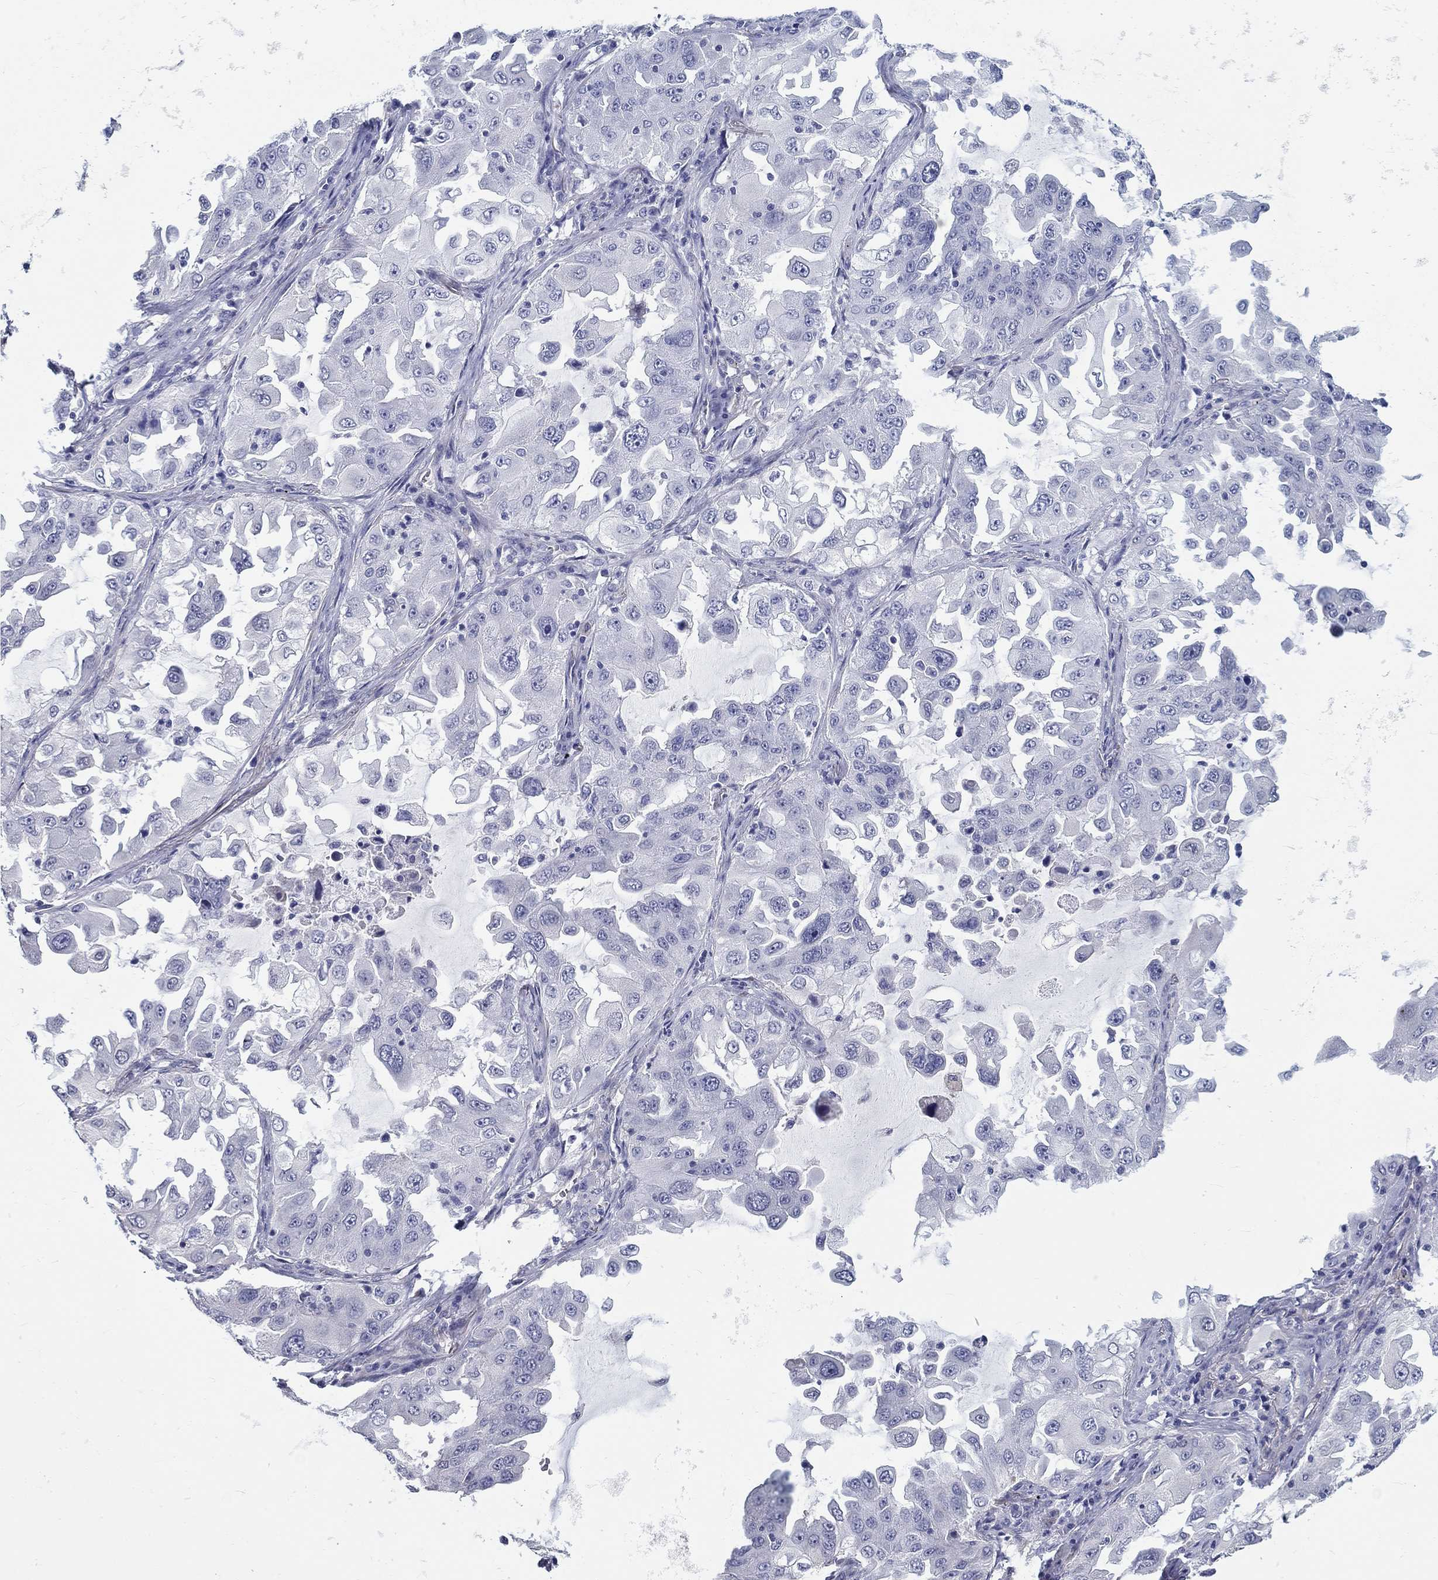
{"staining": {"intensity": "negative", "quantity": "none", "location": "none"}, "tissue": "lung cancer", "cell_type": "Tumor cells", "image_type": "cancer", "snomed": [{"axis": "morphology", "description": "Adenocarcinoma, NOS"}, {"axis": "topography", "description": "Lung"}], "caption": "Immunohistochemistry image of human lung adenocarcinoma stained for a protein (brown), which reveals no positivity in tumor cells.", "gene": "CRYGD", "patient": {"sex": "female", "age": 61}}